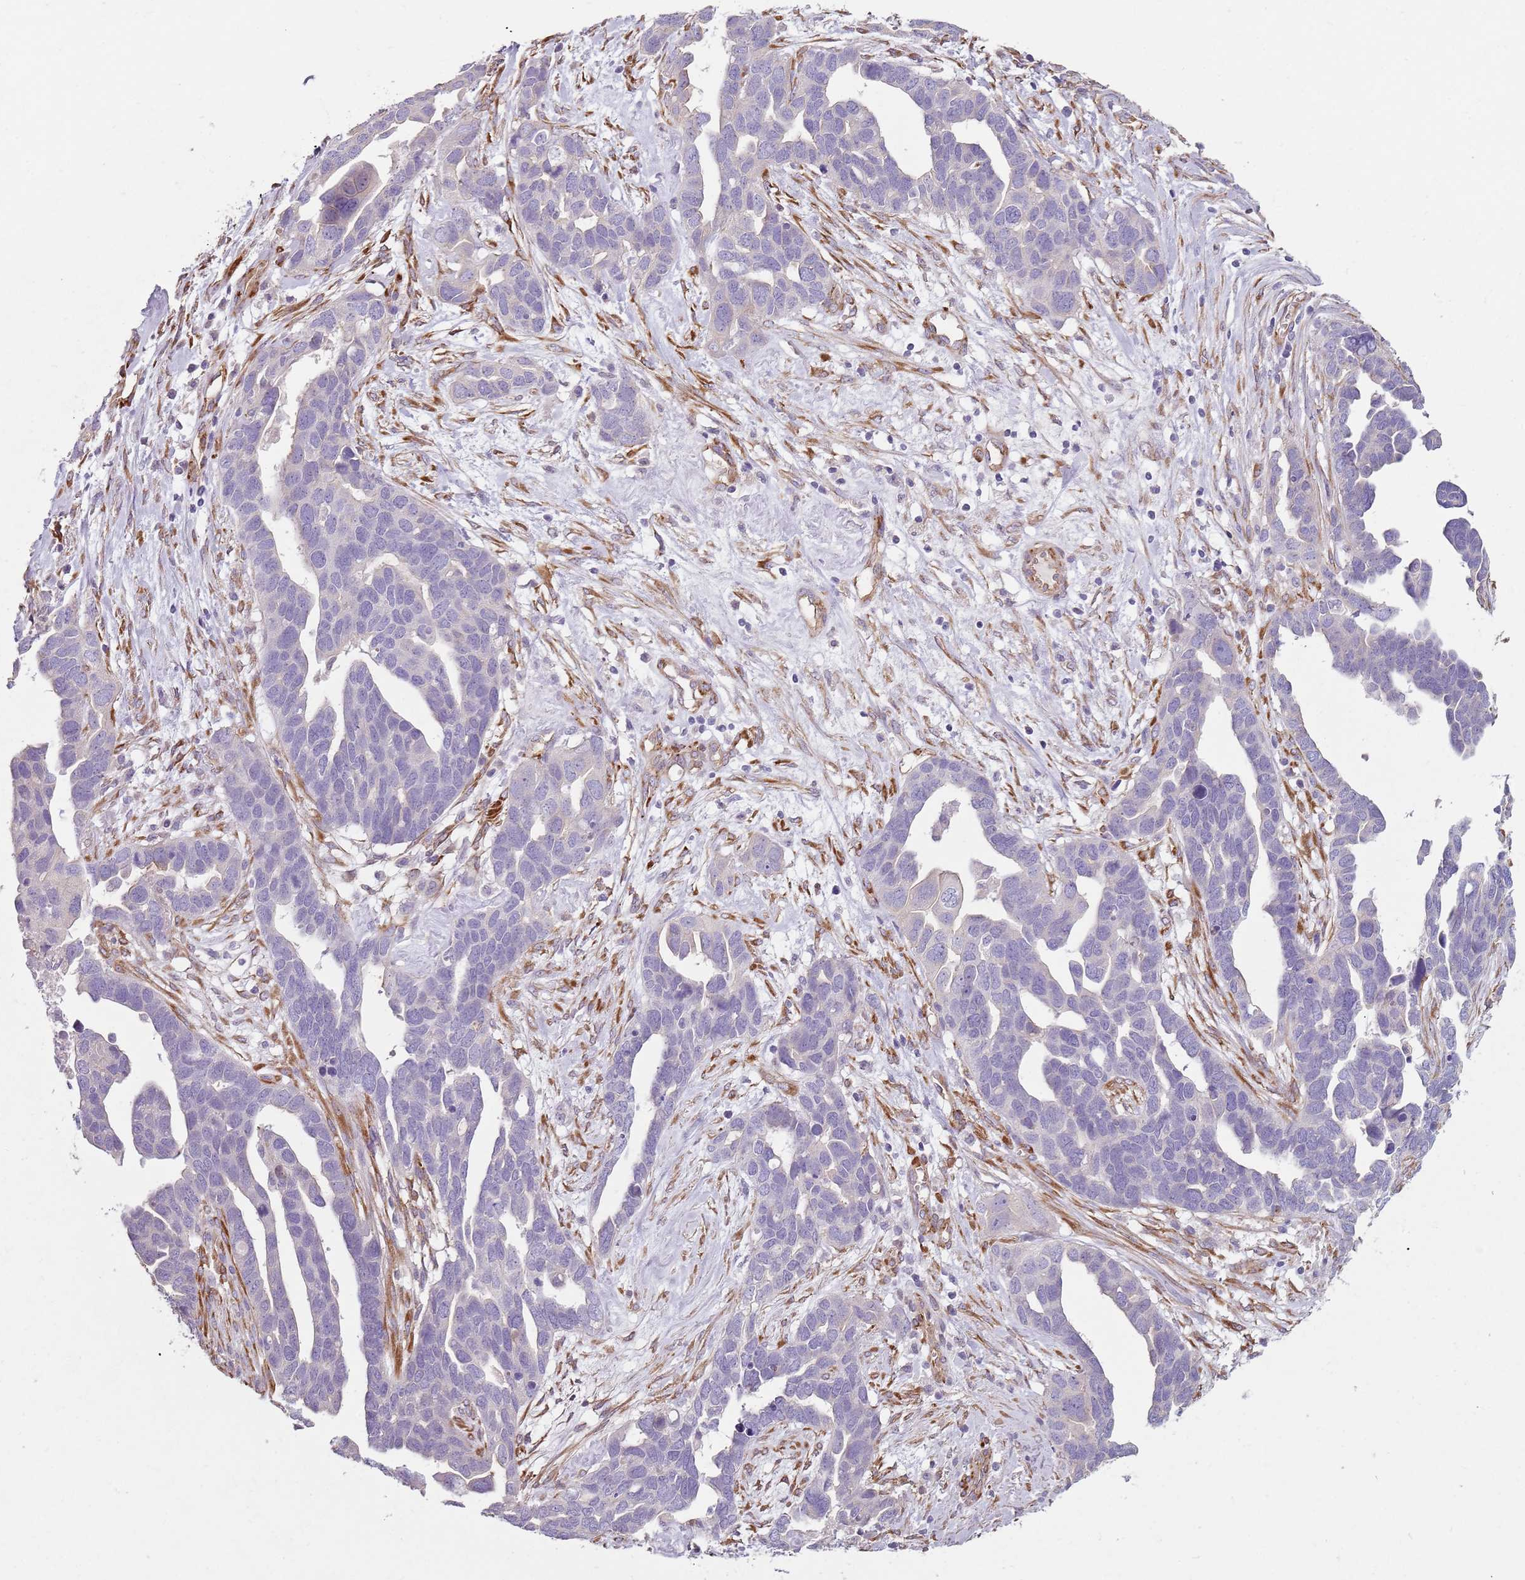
{"staining": {"intensity": "negative", "quantity": "none", "location": "none"}, "tissue": "ovarian cancer", "cell_type": "Tumor cells", "image_type": "cancer", "snomed": [{"axis": "morphology", "description": "Cystadenocarcinoma, serous, NOS"}, {"axis": "topography", "description": "Ovary"}], "caption": "DAB immunohistochemical staining of ovarian serous cystadenocarcinoma exhibits no significant expression in tumor cells.", "gene": "PHLPP2", "patient": {"sex": "female", "age": 54}}